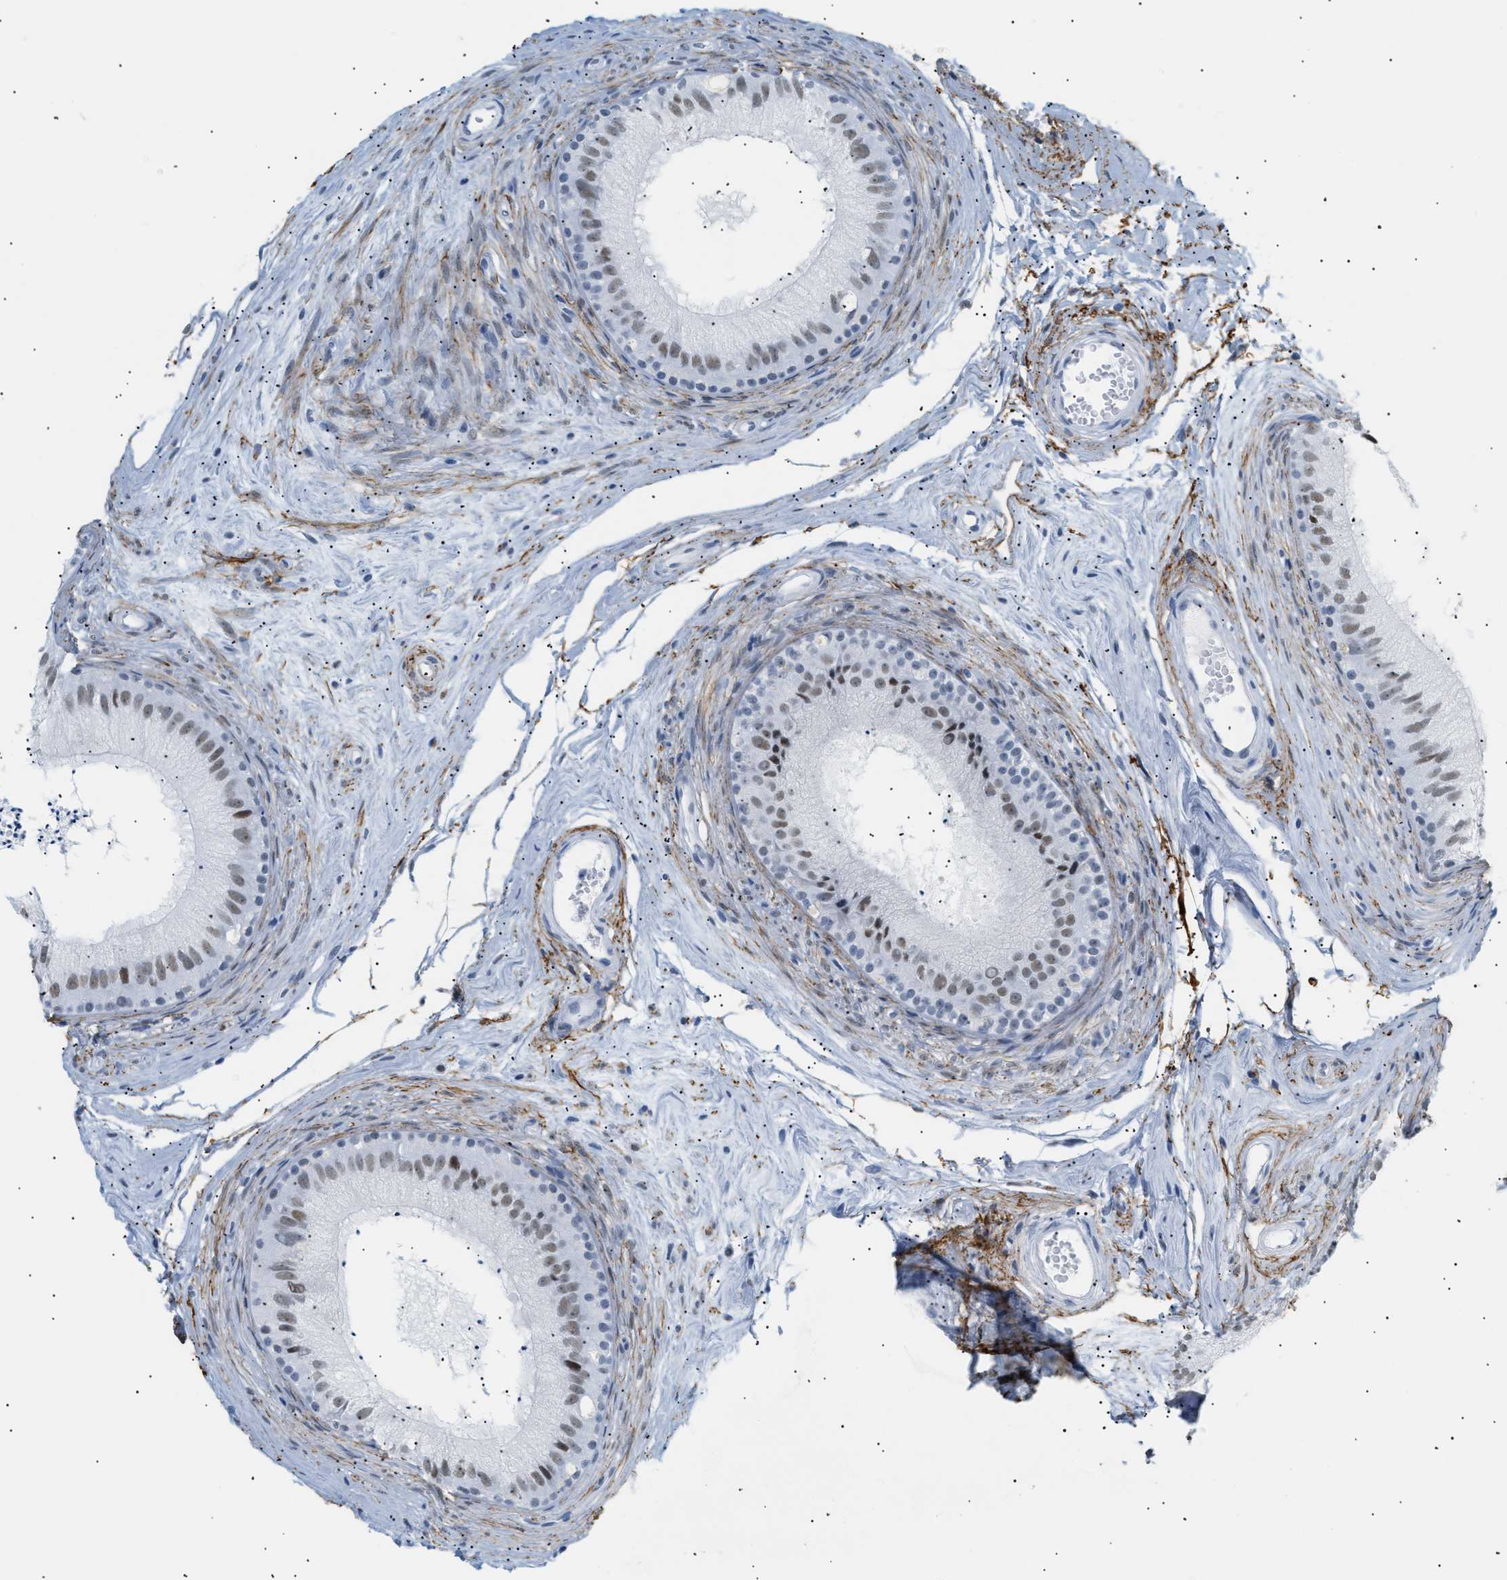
{"staining": {"intensity": "weak", "quantity": ">75%", "location": "nuclear"}, "tissue": "epididymis", "cell_type": "Glandular cells", "image_type": "normal", "snomed": [{"axis": "morphology", "description": "Normal tissue, NOS"}, {"axis": "topography", "description": "Epididymis"}], "caption": "Immunohistochemistry (IHC) histopathology image of benign epididymis: epididymis stained using immunohistochemistry exhibits low levels of weak protein expression localized specifically in the nuclear of glandular cells, appearing as a nuclear brown color.", "gene": "ELN", "patient": {"sex": "male", "age": 56}}